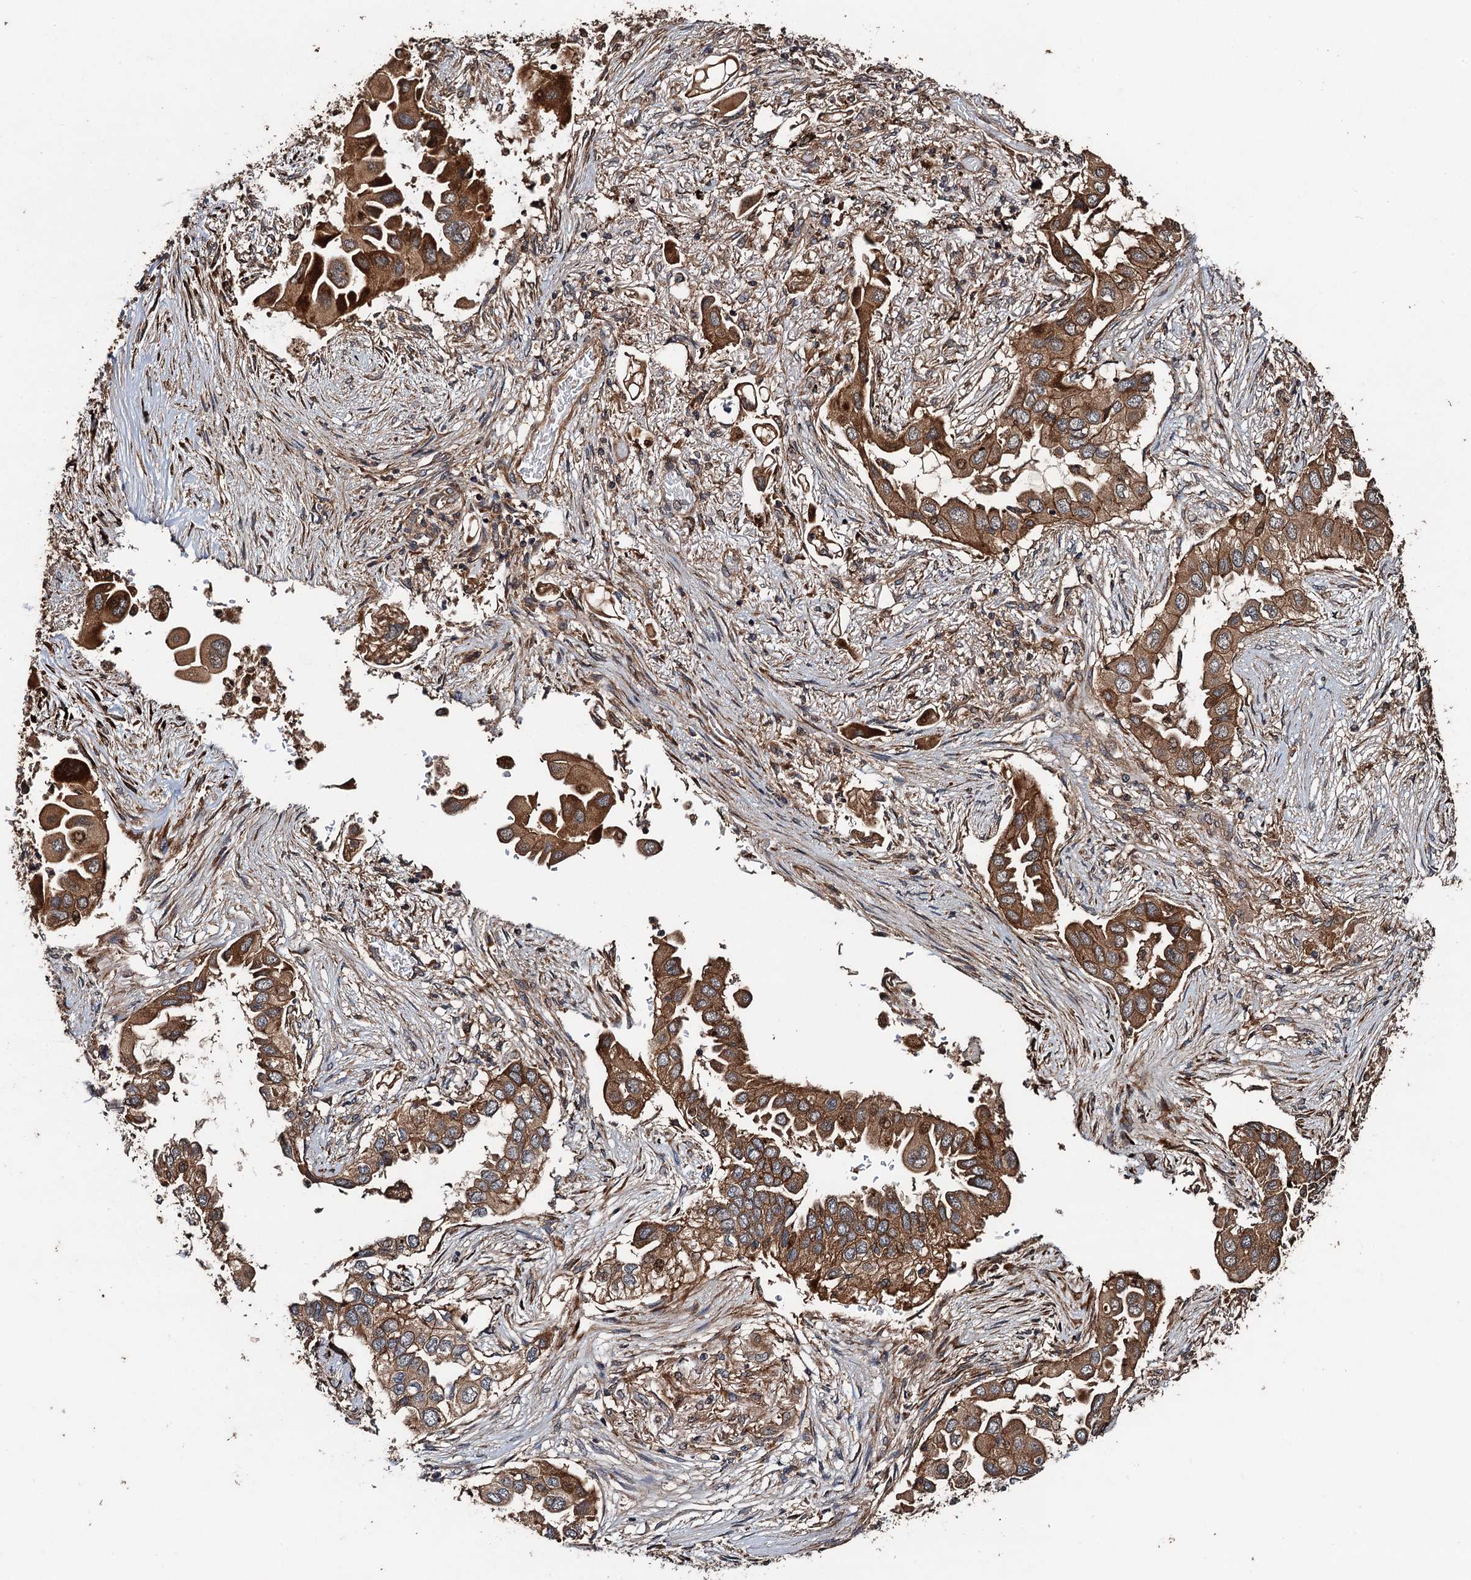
{"staining": {"intensity": "strong", "quantity": ">75%", "location": "cytoplasmic/membranous,nuclear"}, "tissue": "lung cancer", "cell_type": "Tumor cells", "image_type": "cancer", "snomed": [{"axis": "morphology", "description": "Adenocarcinoma, NOS"}, {"axis": "topography", "description": "Lung"}], "caption": "This is a micrograph of immunohistochemistry (IHC) staining of adenocarcinoma (lung), which shows strong positivity in the cytoplasmic/membranous and nuclear of tumor cells.", "gene": "TMEM39B", "patient": {"sex": "female", "age": 76}}